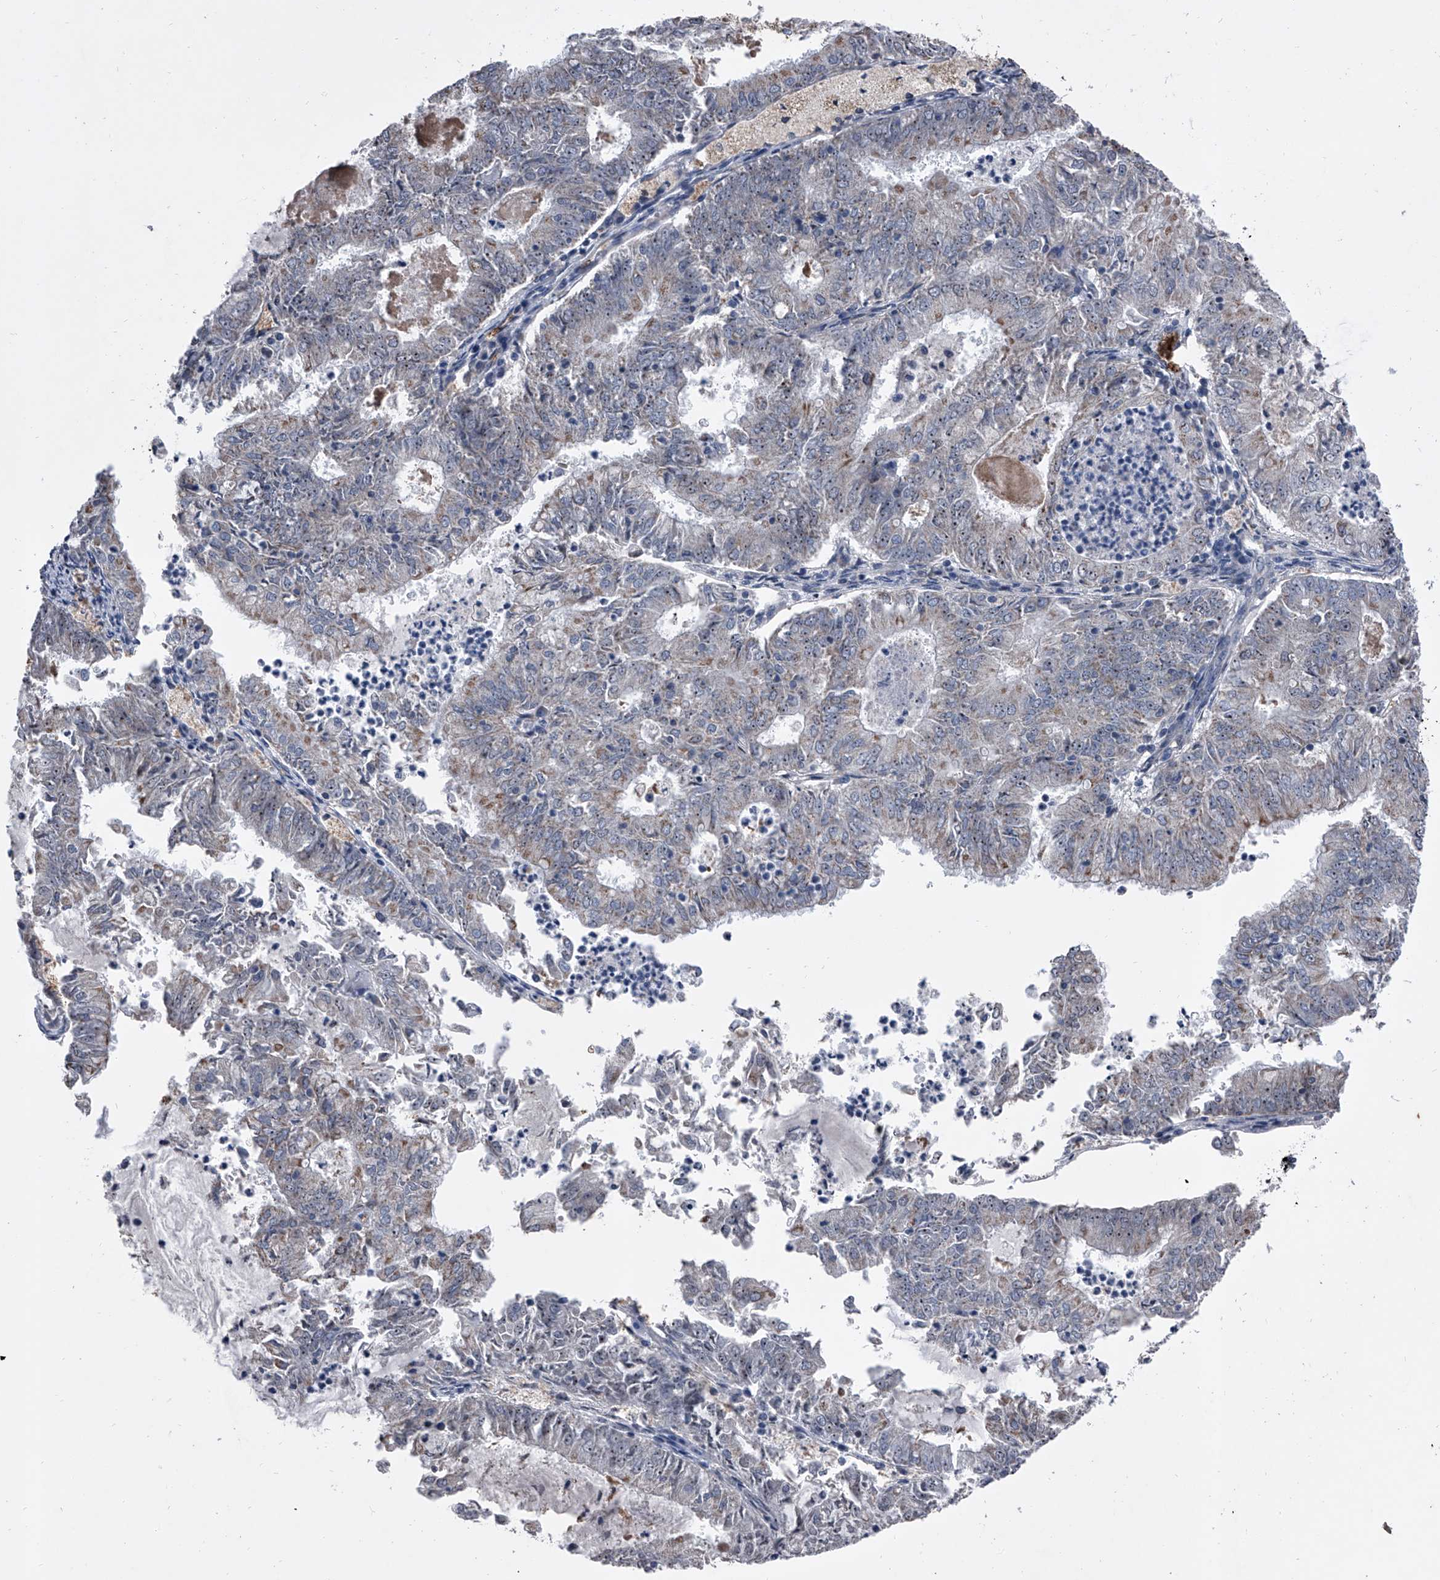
{"staining": {"intensity": "weak", "quantity": "25%-75%", "location": "nuclear"}, "tissue": "endometrial cancer", "cell_type": "Tumor cells", "image_type": "cancer", "snomed": [{"axis": "morphology", "description": "Adenocarcinoma, NOS"}, {"axis": "topography", "description": "Endometrium"}], "caption": "IHC of adenocarcinoma (endometrial) shows low levels of weak nuclear expression in about 25%-75% of tumor cells. (DAB (3,3'-diaminobenzidine) IHC, brown staining for protein, blue staining for nuclei).", "gene": "CEP85L", "patient": {"sex": "female", "age": 57}}